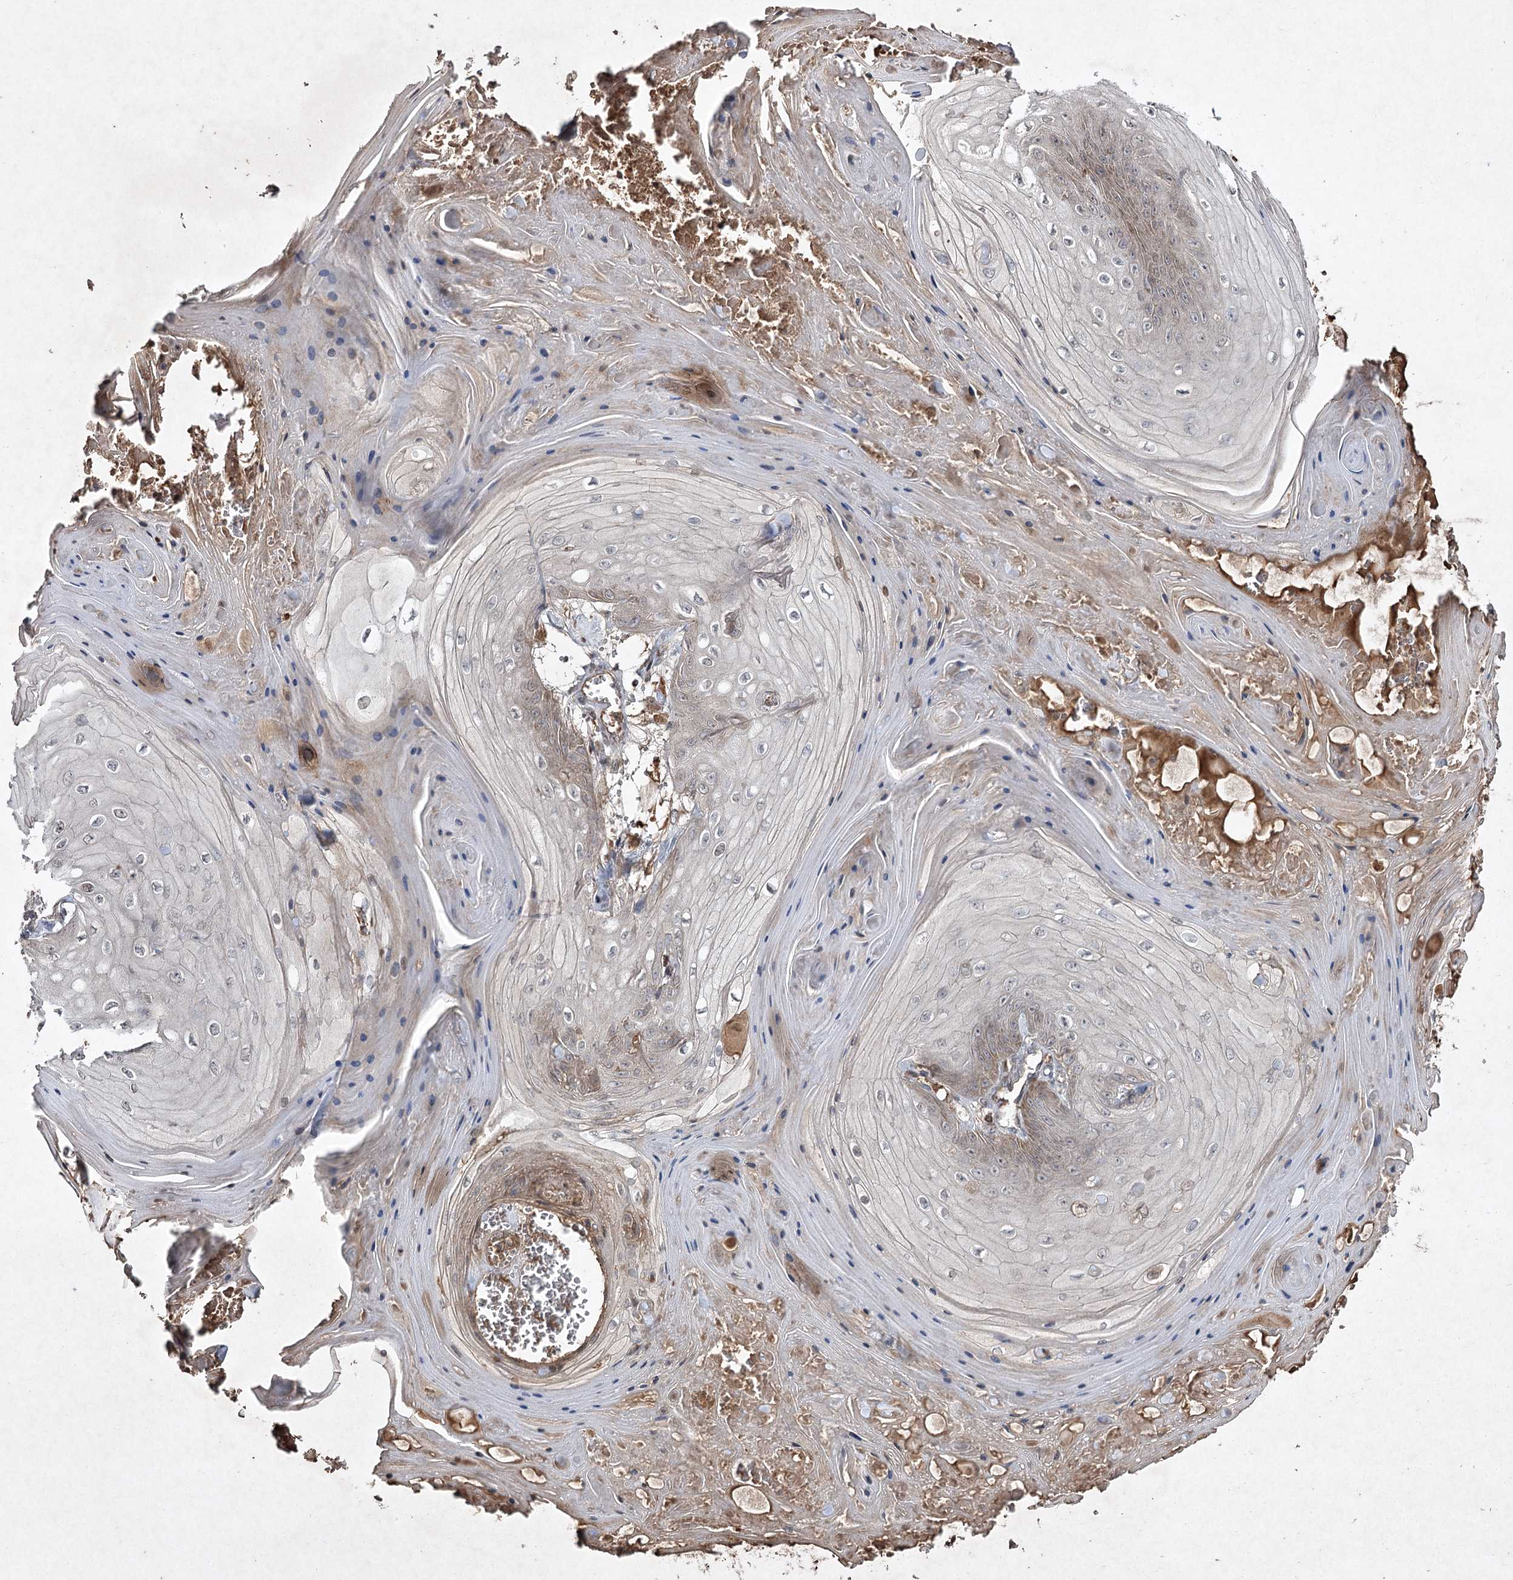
{"staining": {"intensity": "negative", "quantity": "none", "location": "none"}, "tissue": "skin cancer", "cell_type": "Tumor cells", "image_type": "cancer", "snomed": [{"axis": "morphology", "description": "Squamous cell carcinoma, NOS"}, {"axis": "topography", "description": "Skin"}], "caption": "This is a image of immunohistochemistry (IHC) staining of skin squamous cell carcinoma, which shows no positivity in tumor cells.", "gene": "CYP2B6", "patient": {"sex": "male", "age": 74}}